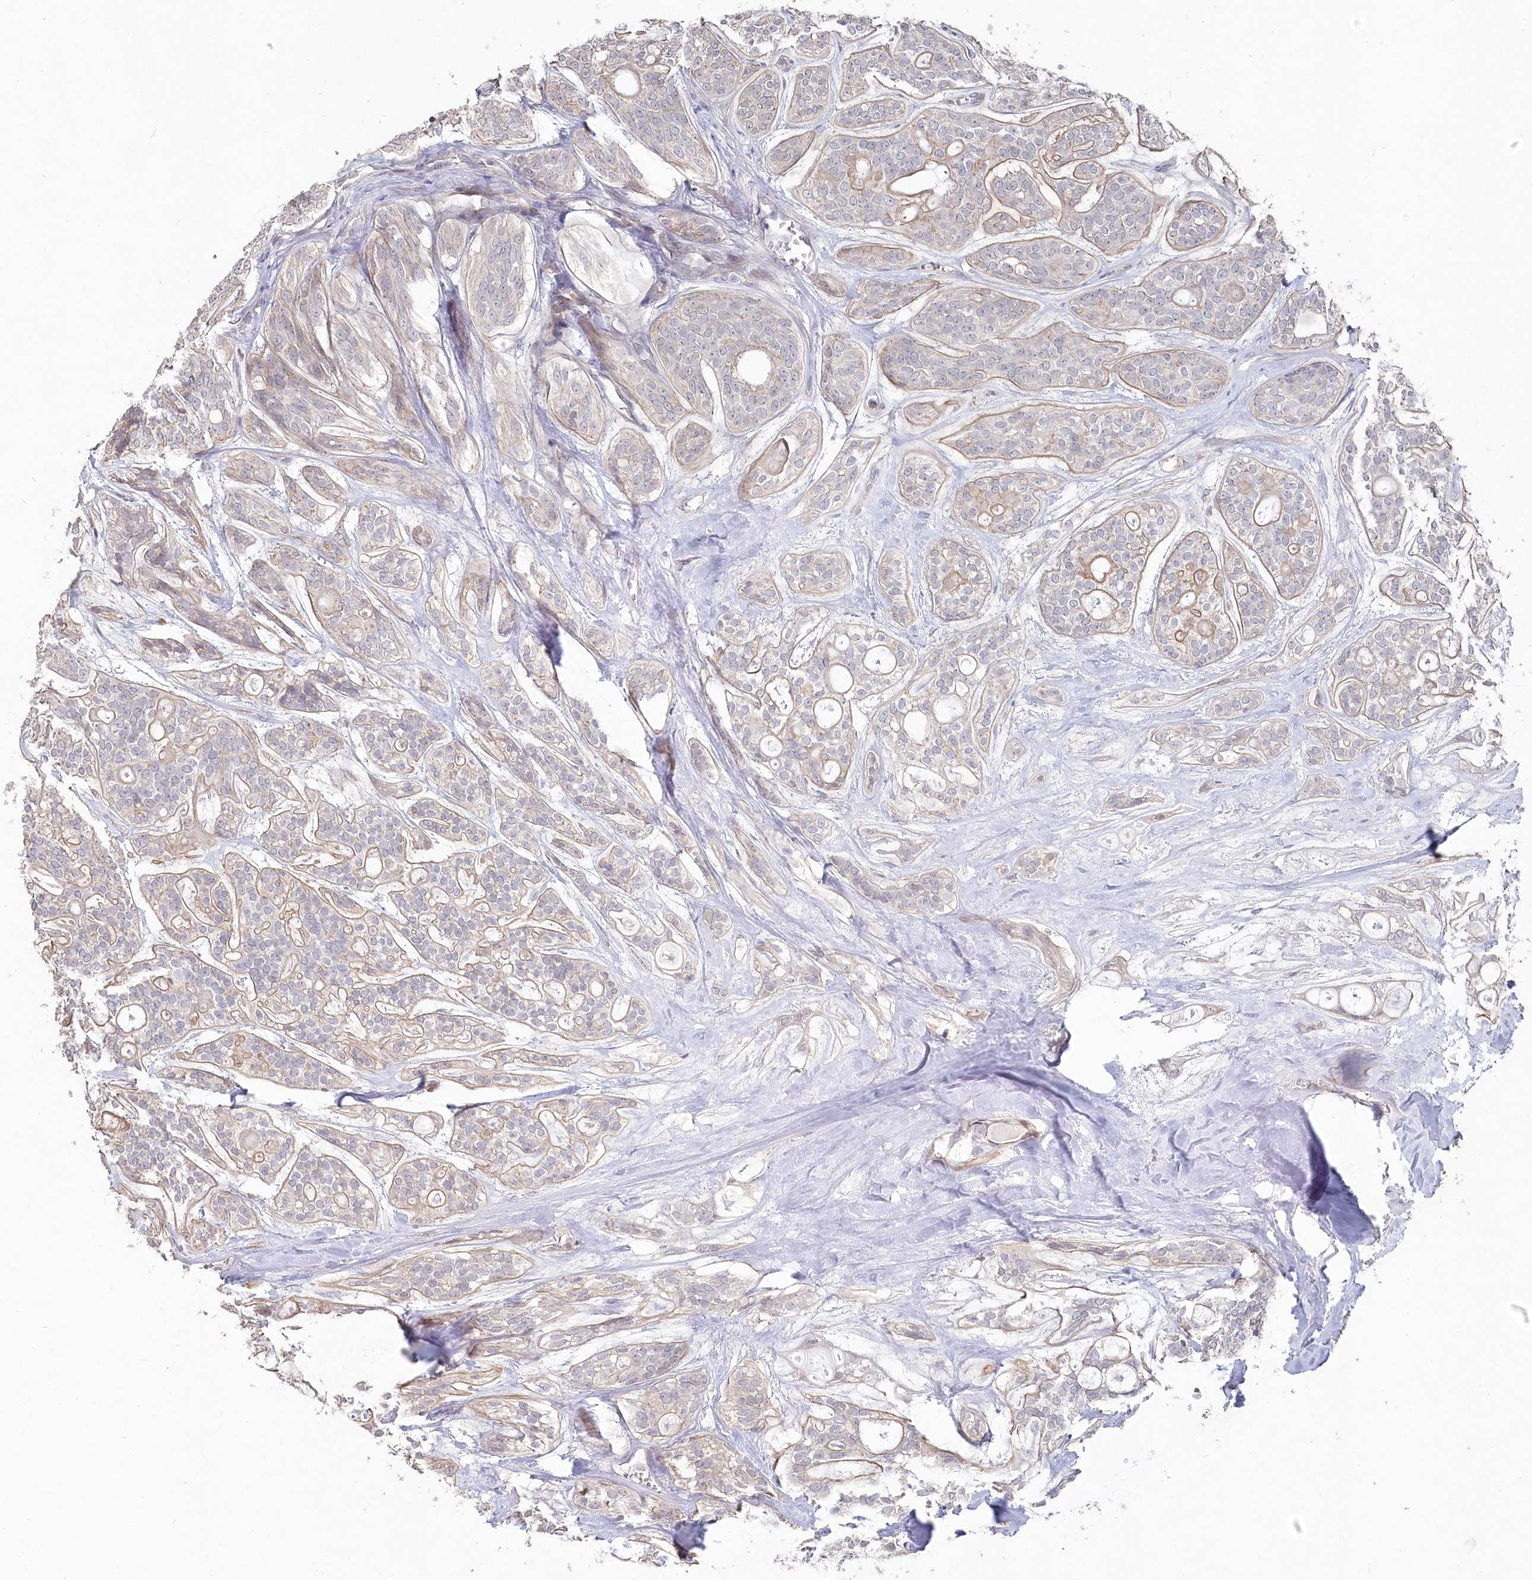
{"staining": {"intensity": "weak", "quantity": "<25%", "location": "cytoplasmic/membranous"}, "tissue": "head and neck cancer", "cell_type": "Tumor cells", "image_type": "cancer", "snomed": [{"axis": "morphology", "description": "Adenocarcinoma, NOS"}, {"axis": "topography", "description": "Head-Neck"}], "caption": "Histopathology image shows no protein expression in tumor cells of adenocarcinoma (head and neck) tissue.", "gene": "TGFBRAP1", "patient": {"sex": "male", "age": 66}}